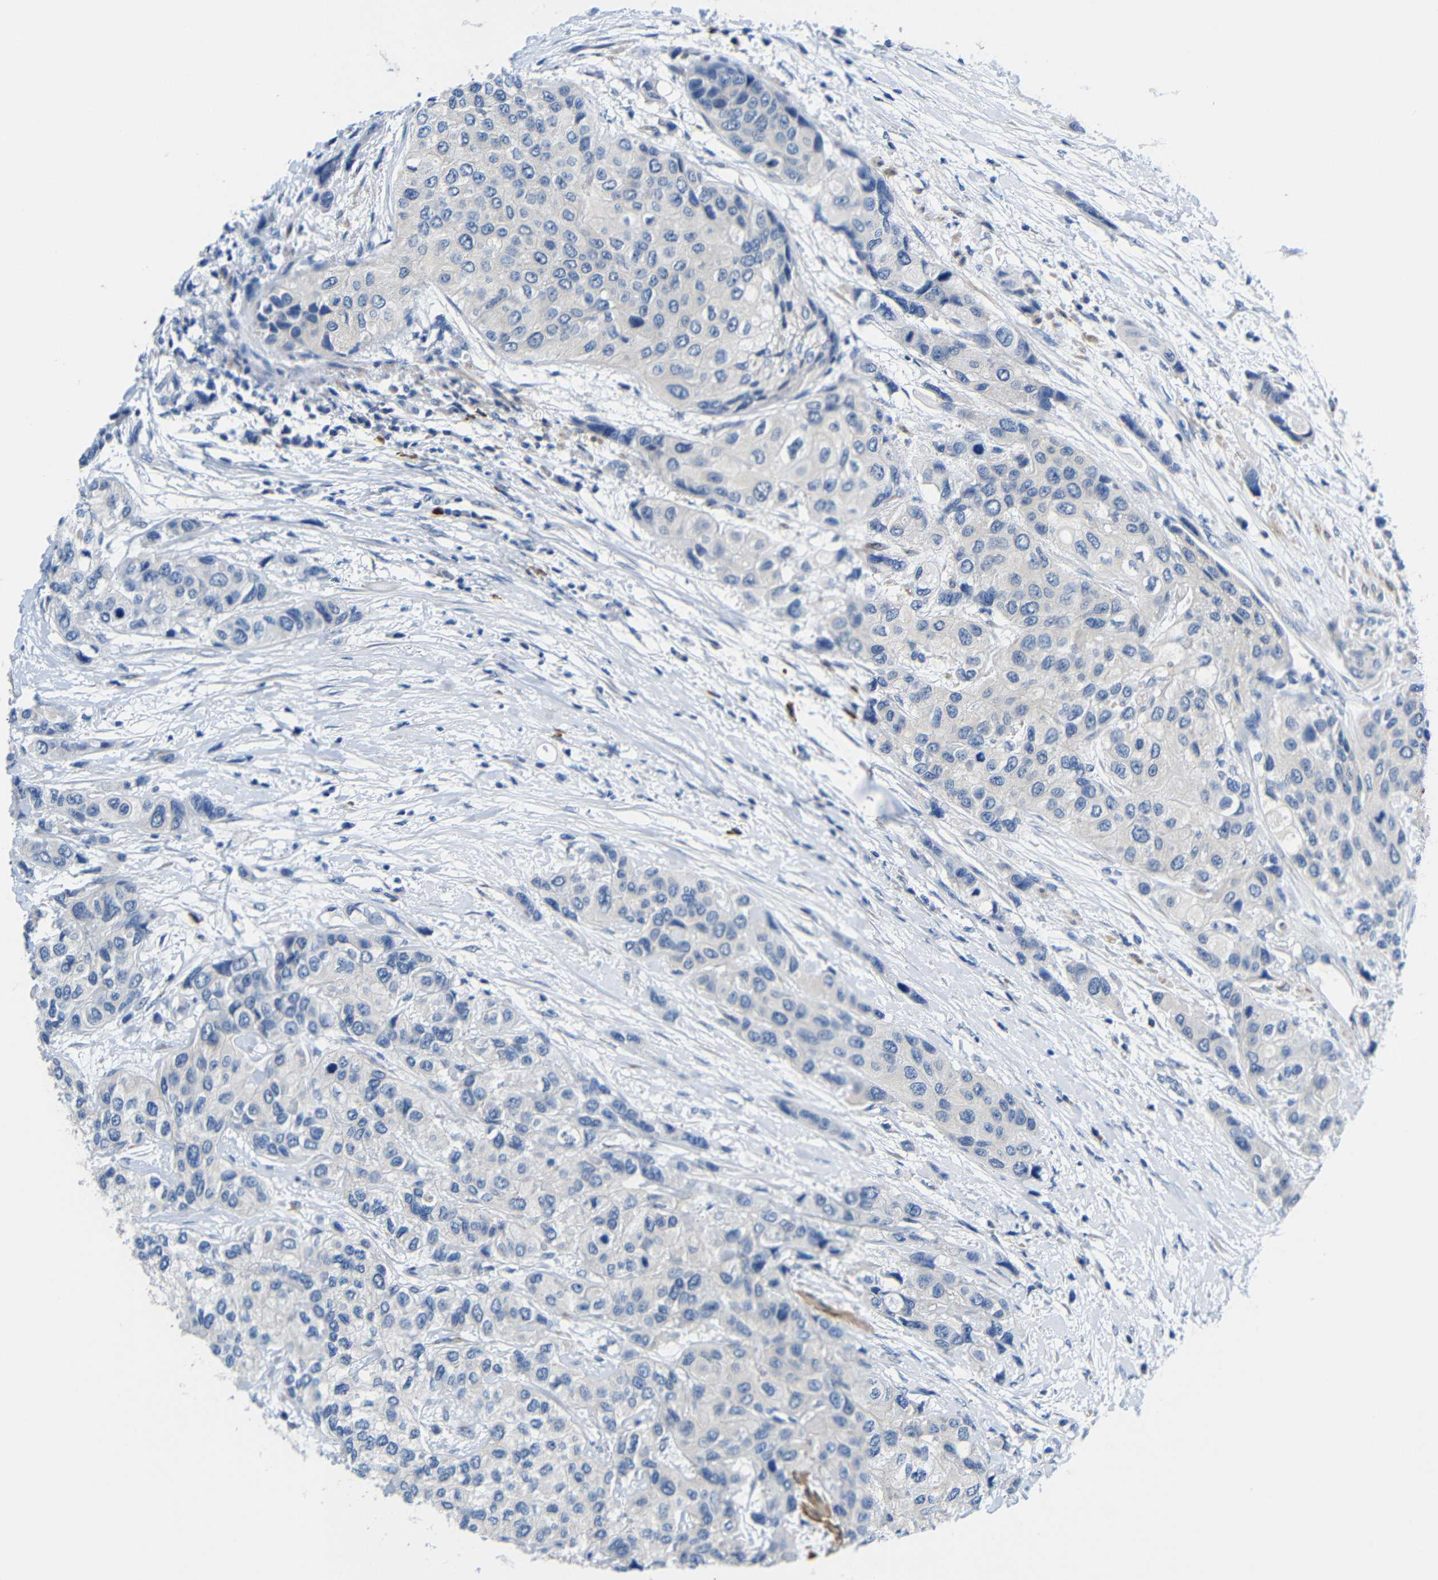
{"staining": {"intensity": "negative", "quantity": "none", "location": "none"}, "tissue": "urothelial cancer", "cell_type": "Tumor cells", "image_type": "cancer", "snomed": [{"axis": "morphology", "description": "Urothelial carcinoma, High grade"}, {"axis": "topography", "description": "Urinary bladder"}], "caption": "This is an immunohistochemistry photomicrograph of human urothelial cancer. There is no expression in tumor cells.", "gene": "NEGR1", "patient": {"sex": "female", "age": 56}}